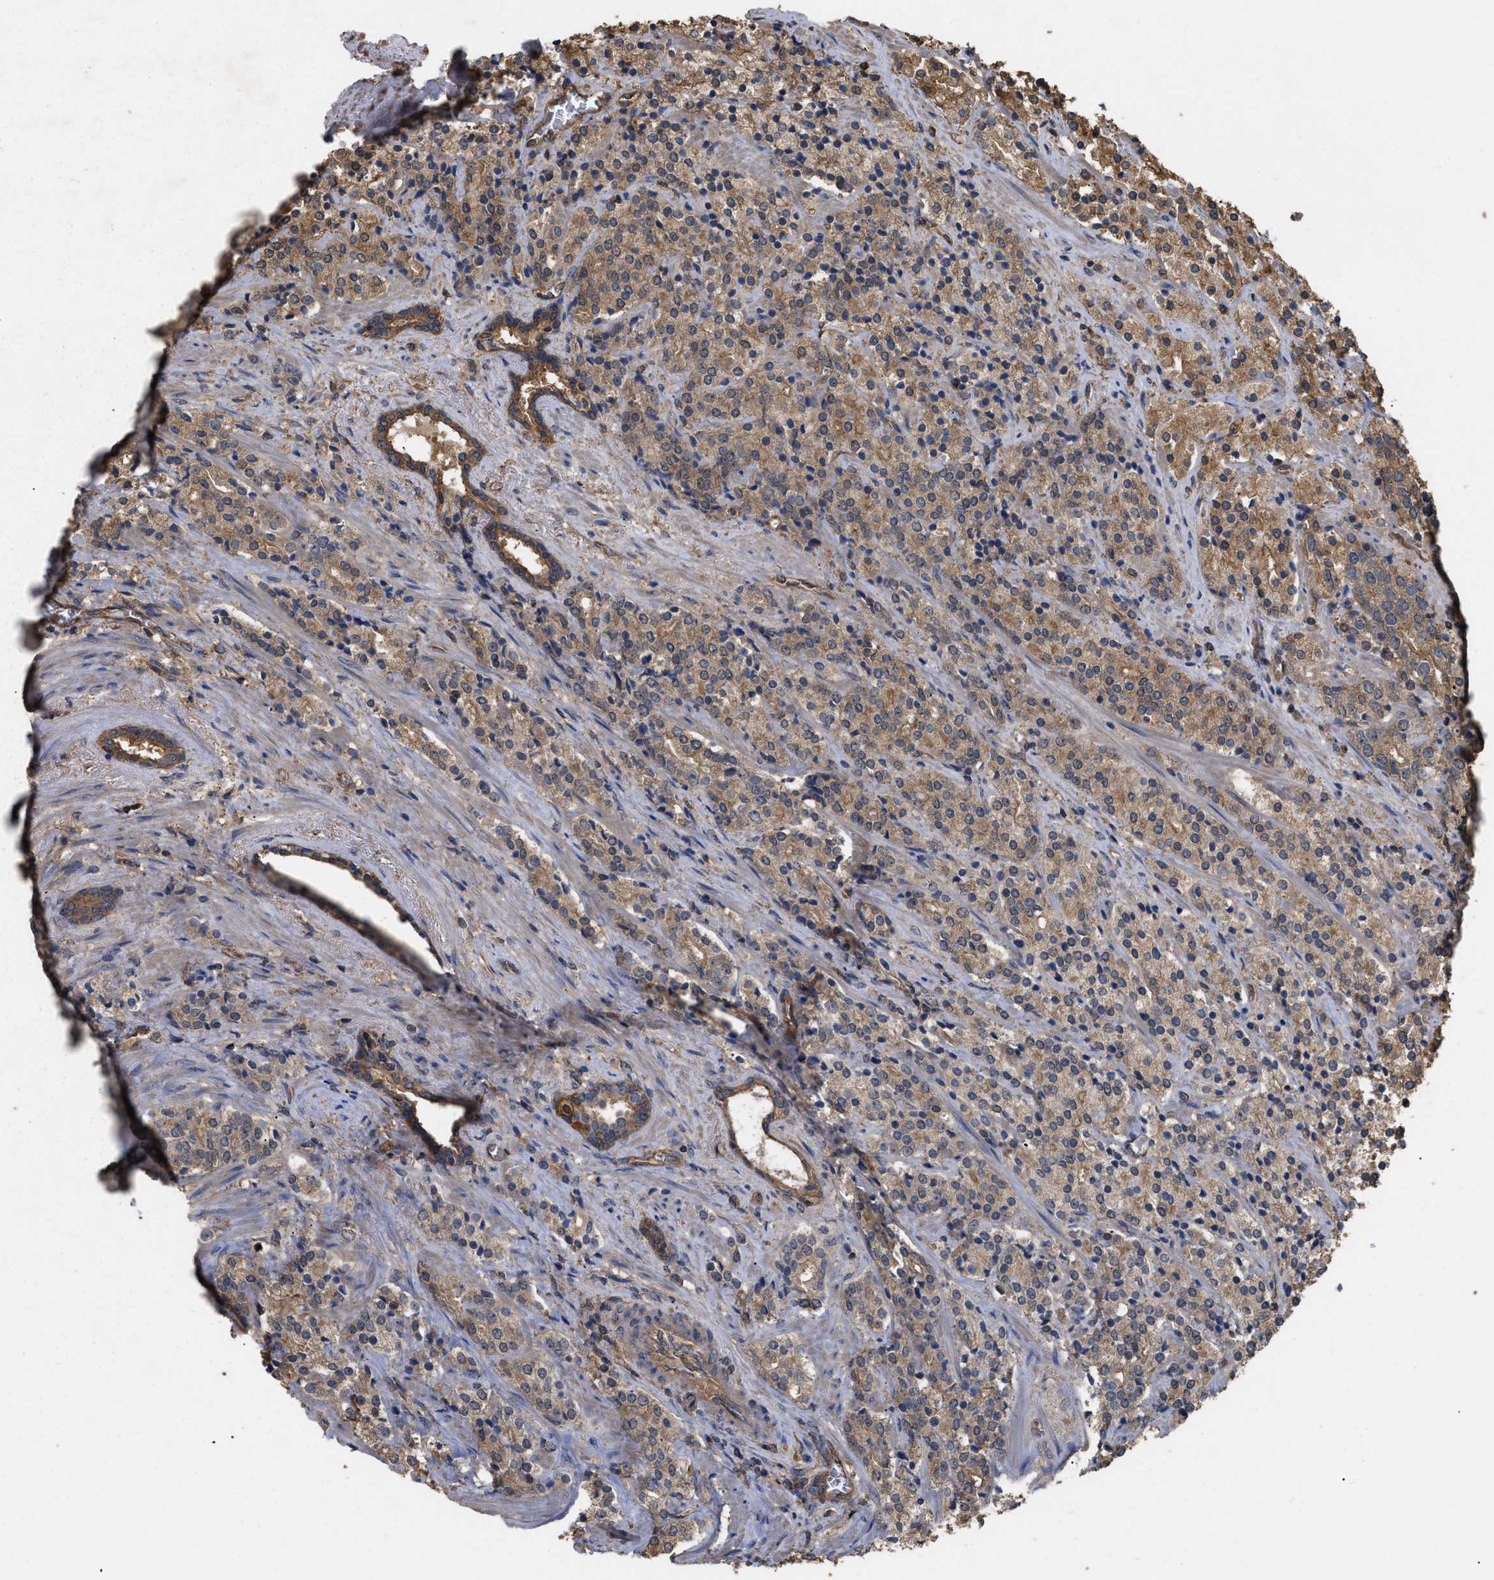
{"staining": {"intensity": "moderate", "quantity": ">75%", "location": "cytoplasmic/membranous"}, "tissue": "prostate cancer", "cell_type": "Tumor cells", "image_type": "cancer", "snomed": [{"axis": "morphology", "description": "Adenocarcinoma, High grade"}, {"axis": "topography", "description": "Prostate"}], "caption": "A medium amount of moderate cytoplasmic/membranous expression is seen in about >75% of tumor cells in prostate cancer (adenocarcinoma (high-grade)) tissue. (Brightfield microscopy of DAB IHC at high magnification).", "gene": "CALM1", "patient": {"sex": "male", "age": 71}}